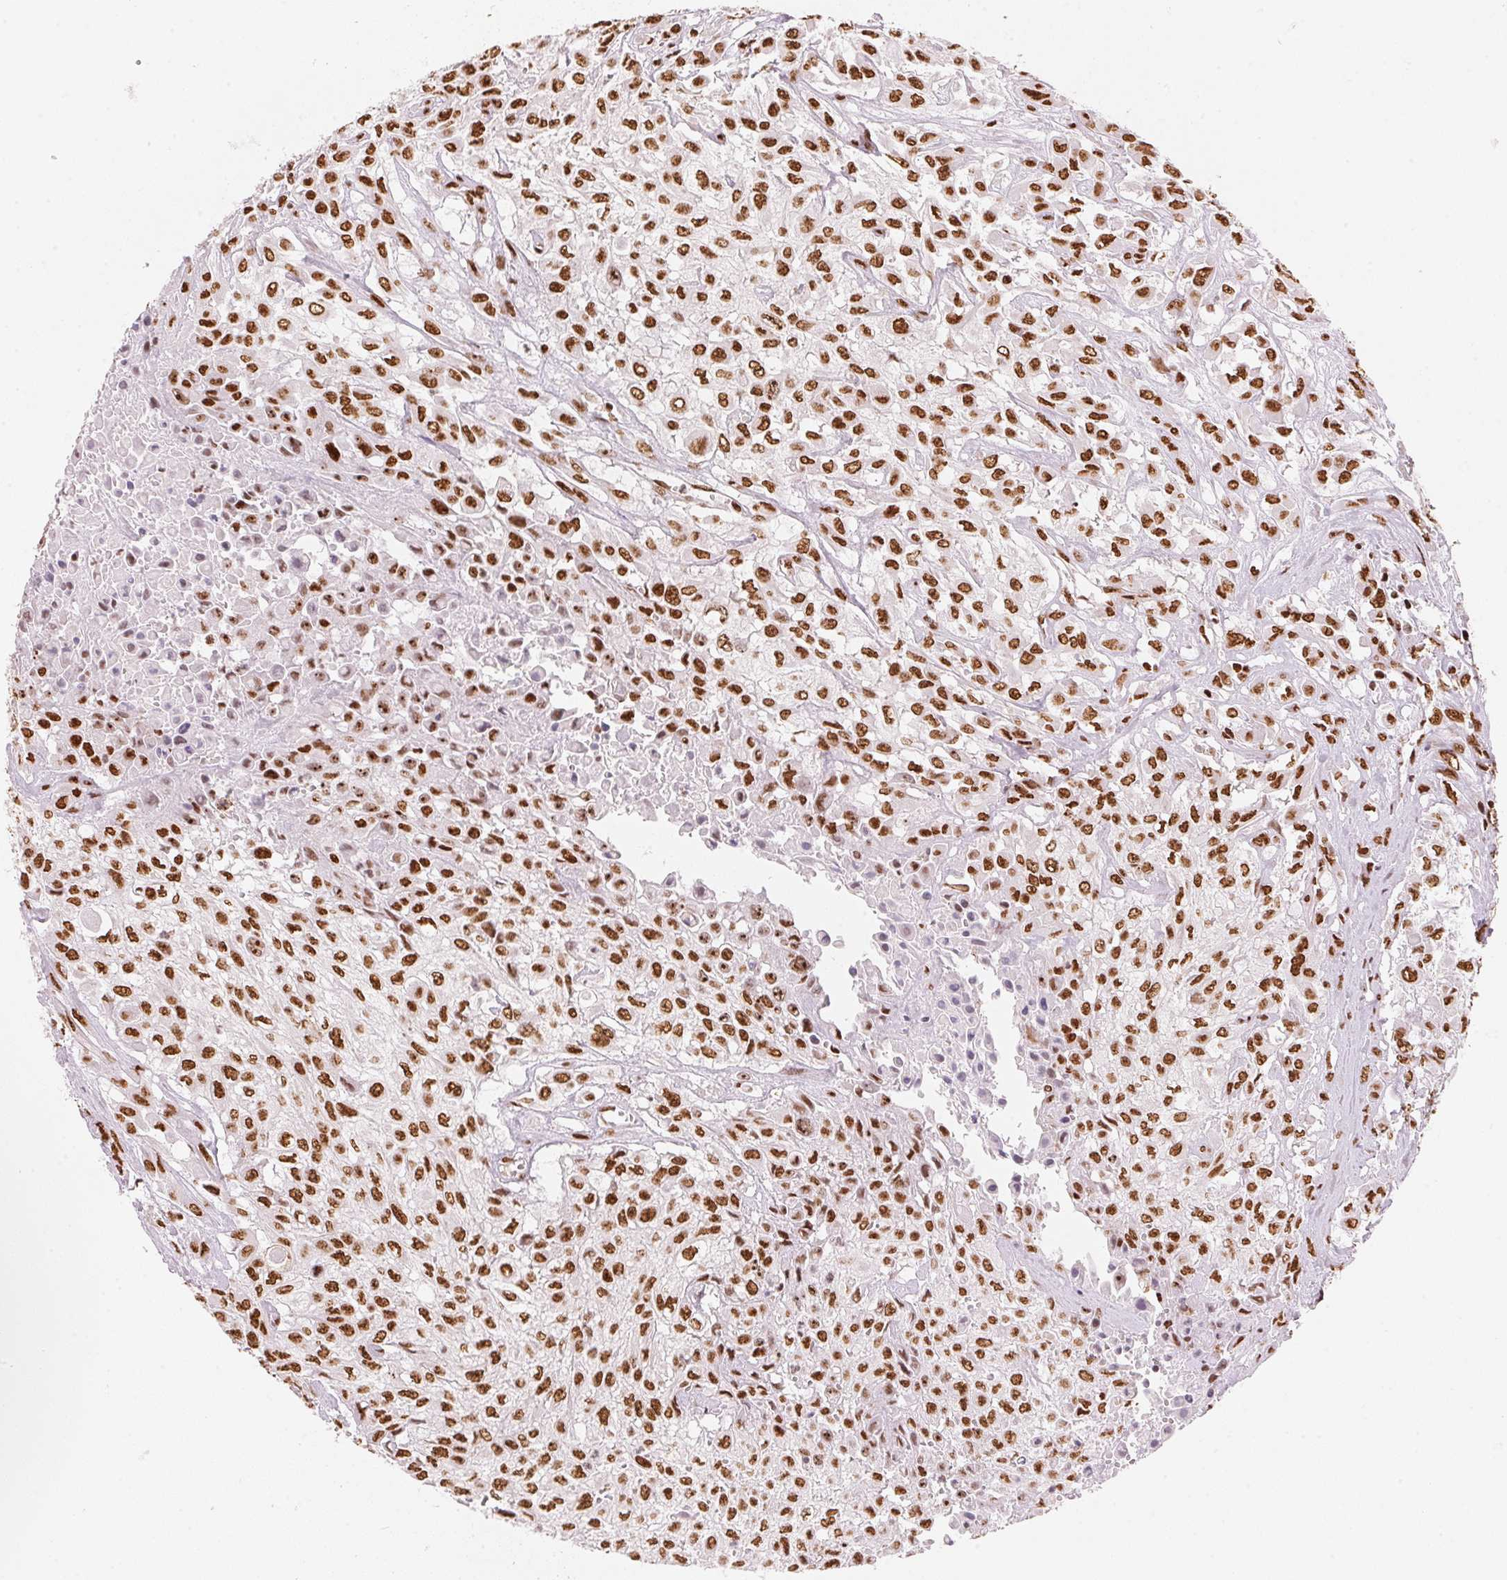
{"staining": {"intensity": "strong", "quantity": ">75%", "location": "nuclear"}, "tissue": "urothelial cancer", "cell_type": "Tumor cells", "image_type": "cancer", "snomed": [{"axis": "morphology", "description": "Urothelial carcinoma, High grade"}, {"axis": "topography", "description": "Urinary bladder"}], "caption": "Immunohistochemistry (DAB (3,3'-diaminobenzidine)) staining of human urothelial carcinoma (high-grade) shows strong nuclear protein staining in about >75% of tumor cells. The staining is performed using DAB (3,3'-diaminobenzidine) brown chromogen to label protein expression. The nuclei are counter-stained blue using hematoxylin.", "gene": "NXF1", "patient": {"sex": "male", "age": 57}}